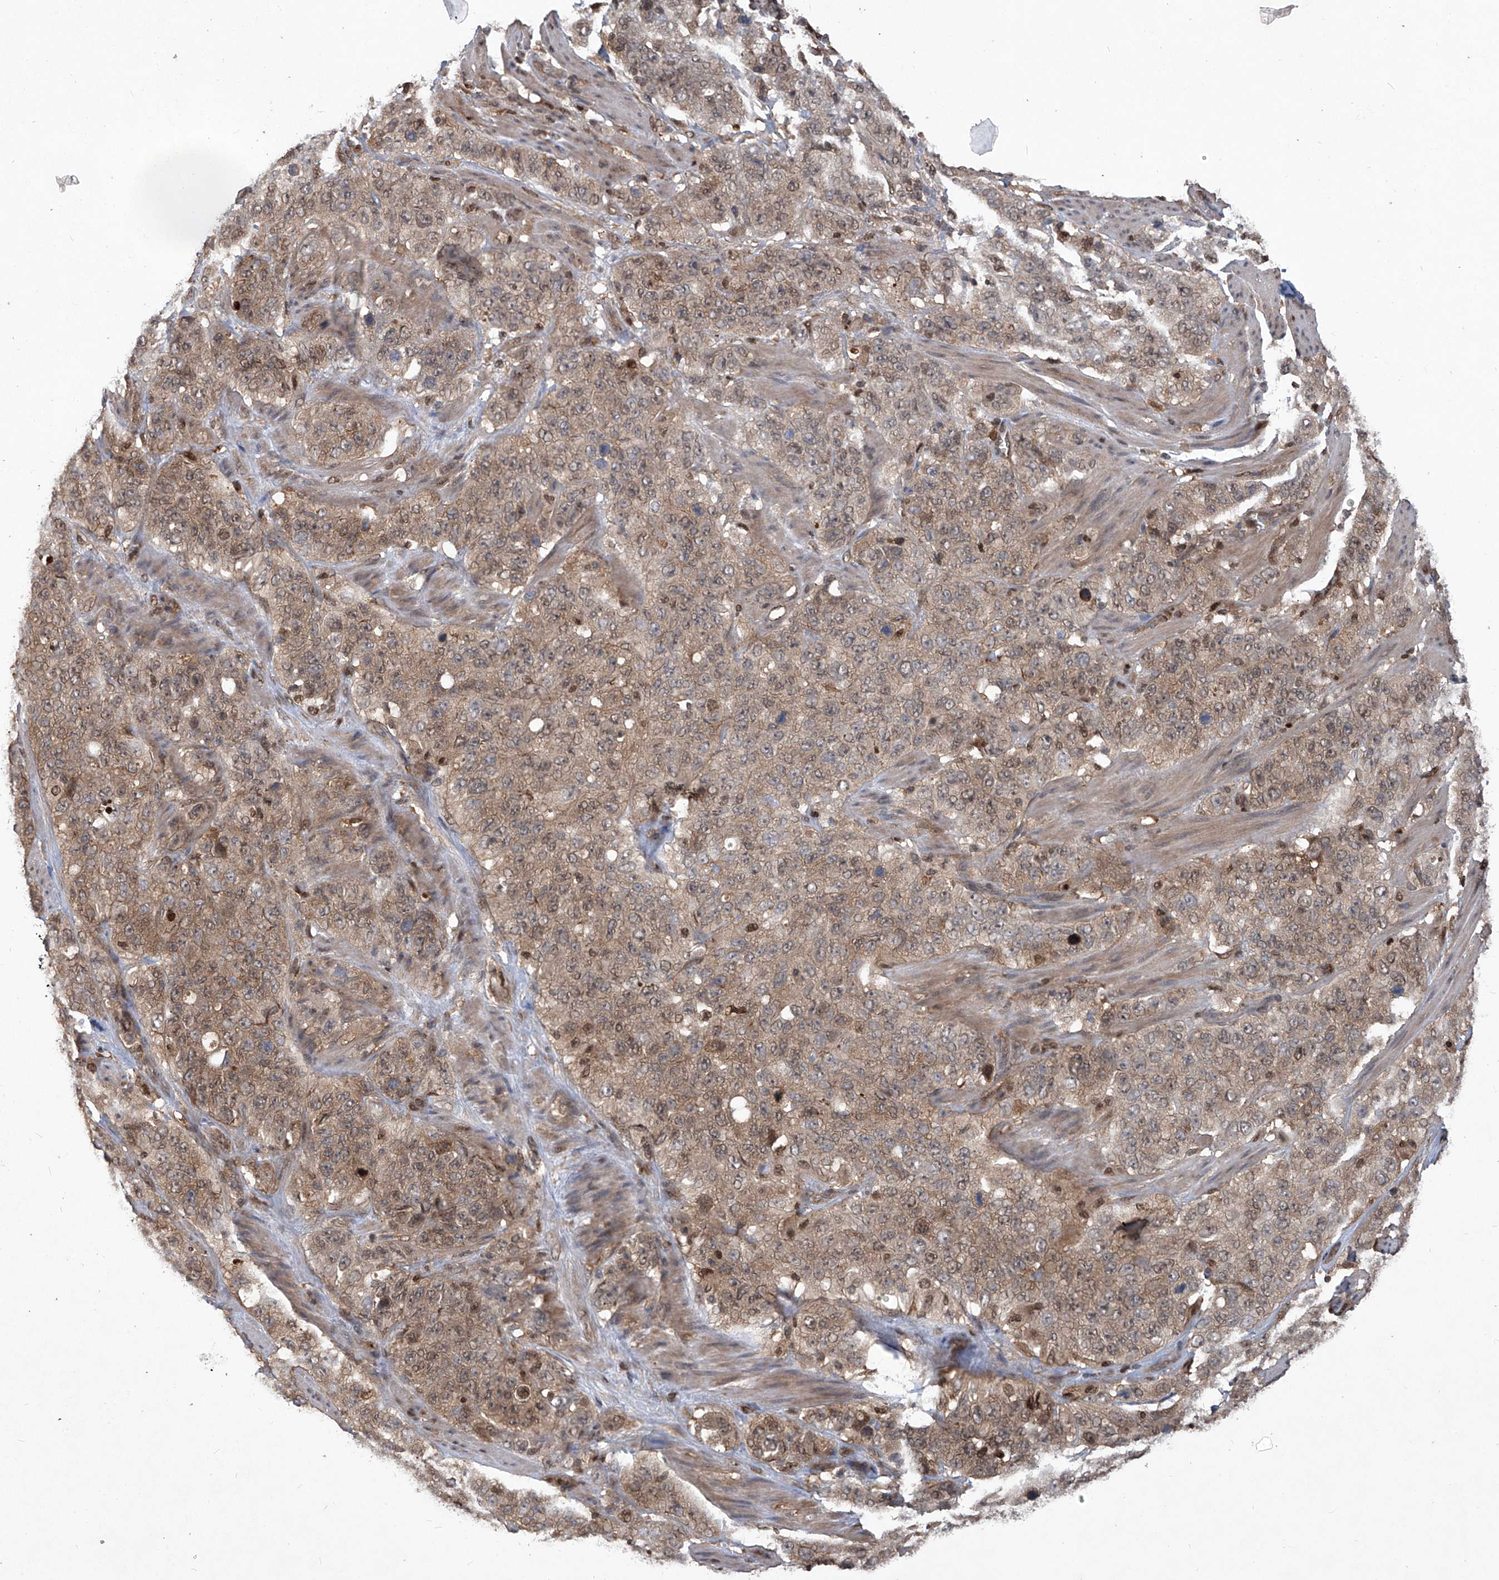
{"staining": {"intensity": "weak", "quantity": ">75%", "location": "cytoplasmic/membranous,nuclear"}, "tissue": "stomach cancer", "cell_type": "Tumor cells", "image_type": "cancer", "snomed": [{"axis": "morphology", "description": "Adenocarcinoma, NOS"}, {"axis": "topography", "description": "Stomach"}], "caption": "IHC photomicrograph of neoplastic tissue: stomach cancer stained using immunohistochemistry reveals low levels of weak protein expression localized specifically in the cytoplasmic/membranous and nuclear of tumor cells, appearing as a cytoplasmic/membranous and nuclear brown color.", "gene": "PSMB1", "patient": {"sex": "male", "age": 48}}